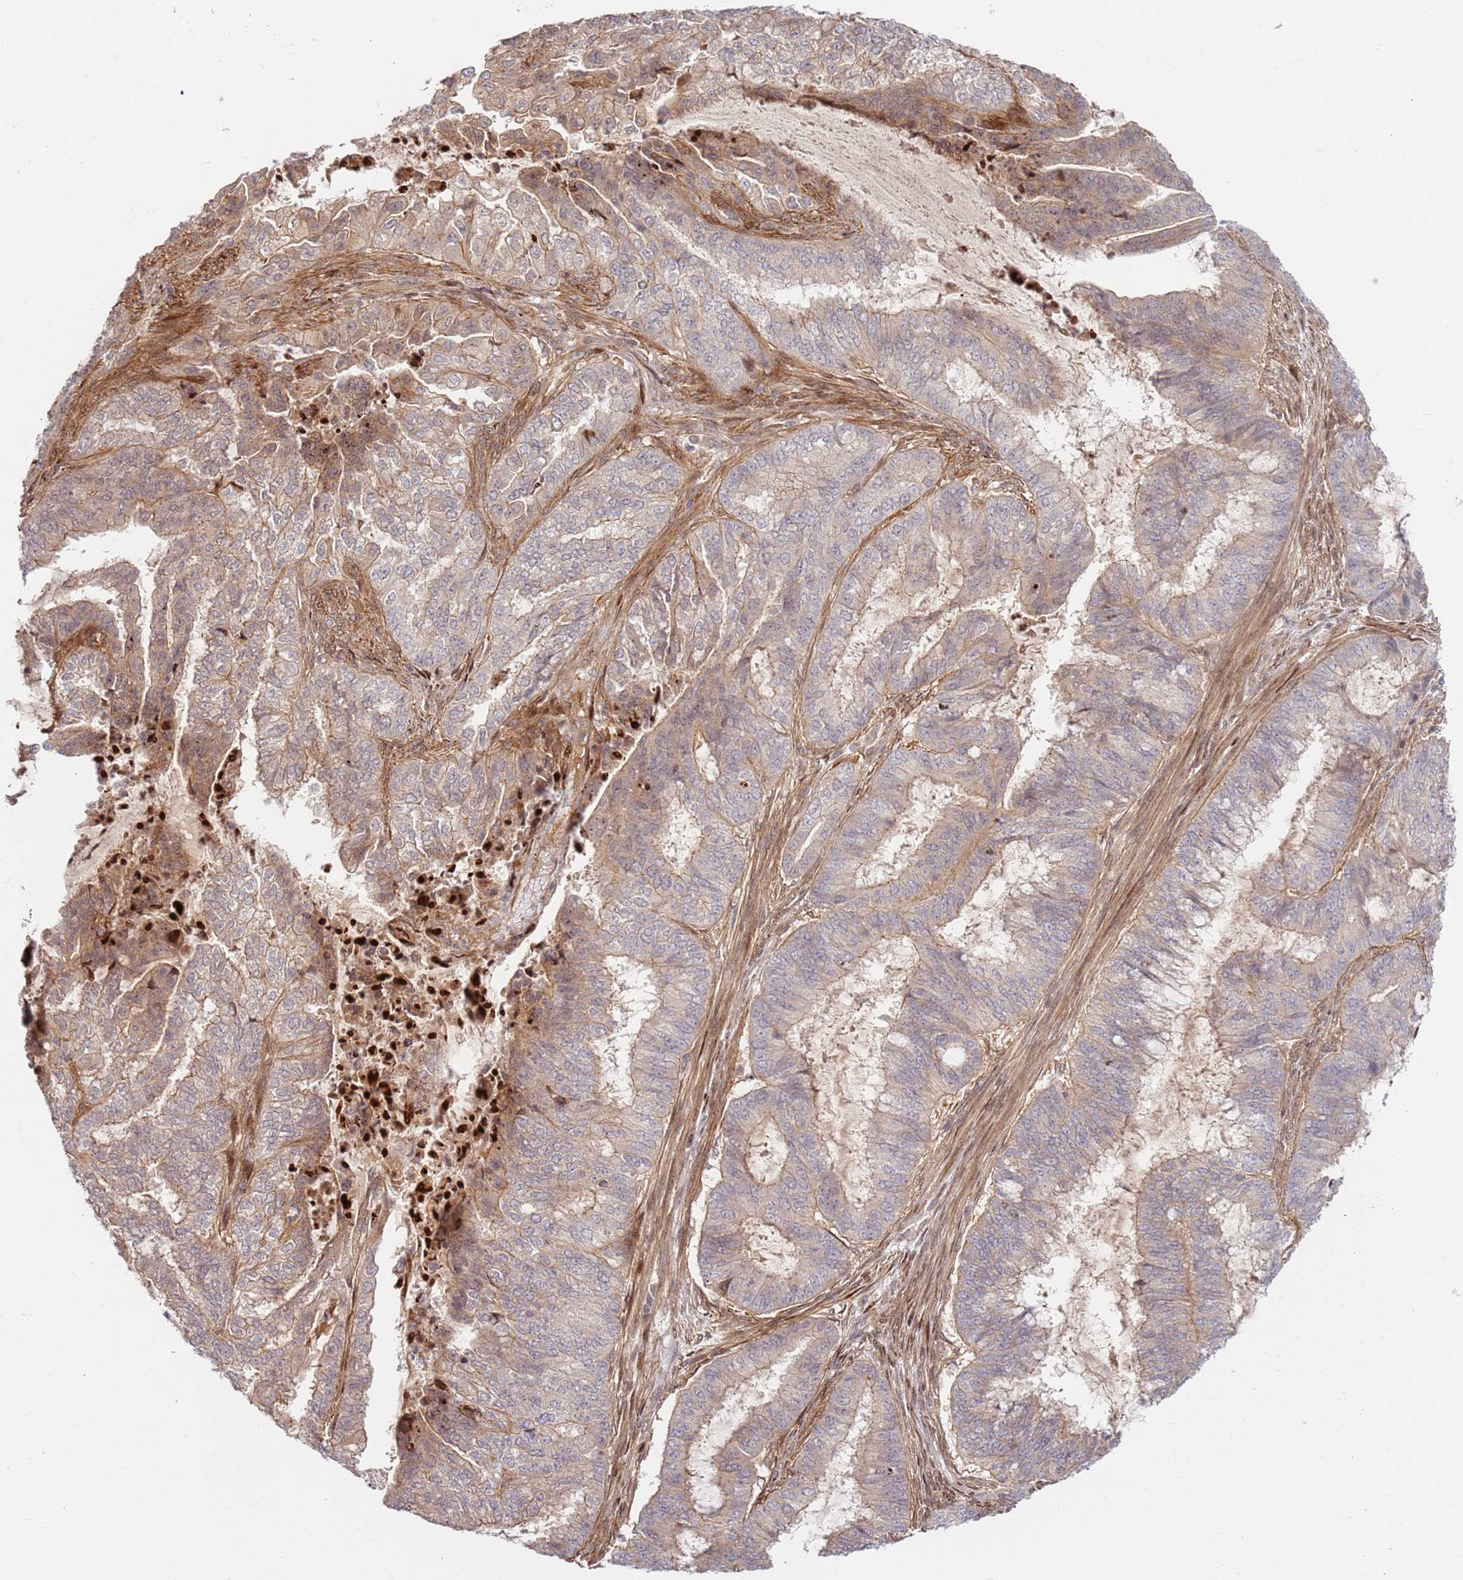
{"staining": {"intensity": "moderate", "quantity": "<25%", "location": "cytoplasmic/membranous"}, "tissue": "endometrial cancer", "cell_type": "Tumor cells", "image_type": "cancer", "snomed": [{"axis": "morphology", "description": "Adenocarcinoma, NOS"}, {"axis": "topography", "description": "Endometrium"}], "caption": "IHC image of human endometrial adenocarcinoma stained for a protein (brown), which reveals low levels of moderate cytoplasmic/membranous staining in about <25% of tumor cells.", "gene": "TMEM233", "patient": {"sex": "female", "age": 51}}